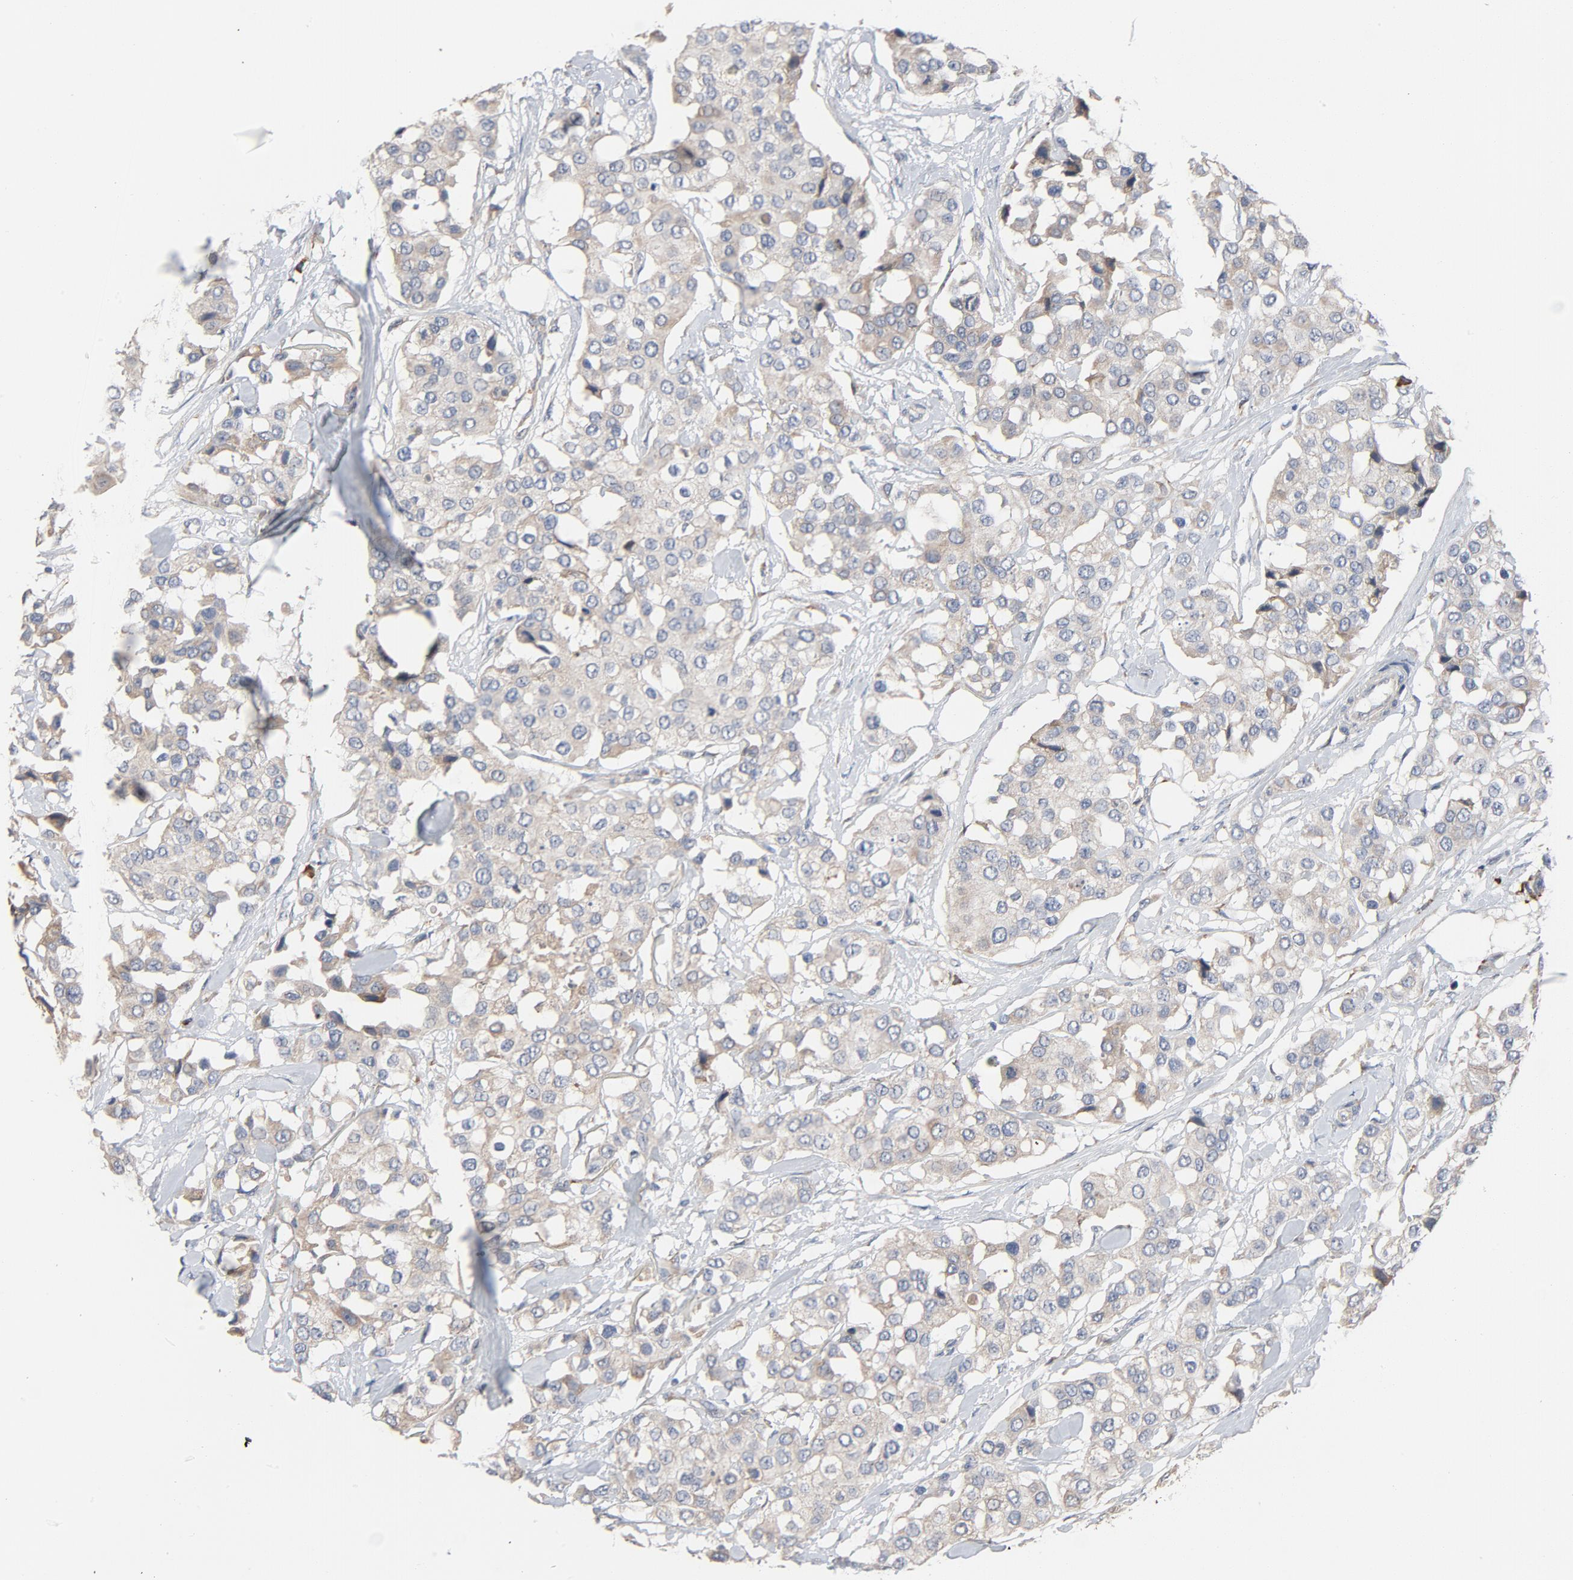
{"staining": {"intensity": "weak", "quantity": "<25%", "location": "cytoplasmic/membranous"}, "tissue": "breast cancer", "cell_type": "Tumor cells", "image_type": "cancer", "snomed": [{"axis": "morphology", "description": "Duct carcinoma"}, {"axis": "topography", "description": "Breast"}], "caption": "This photomicrograph is of breast infiltrating ductal carcinoma stained with immunohistochemistry to label a protein in brown with the nuclei are counter-stained blue. There is no staining in tumor cells.", "gene": "TLR4", "patient": {"sex": "female", "age": 80}}